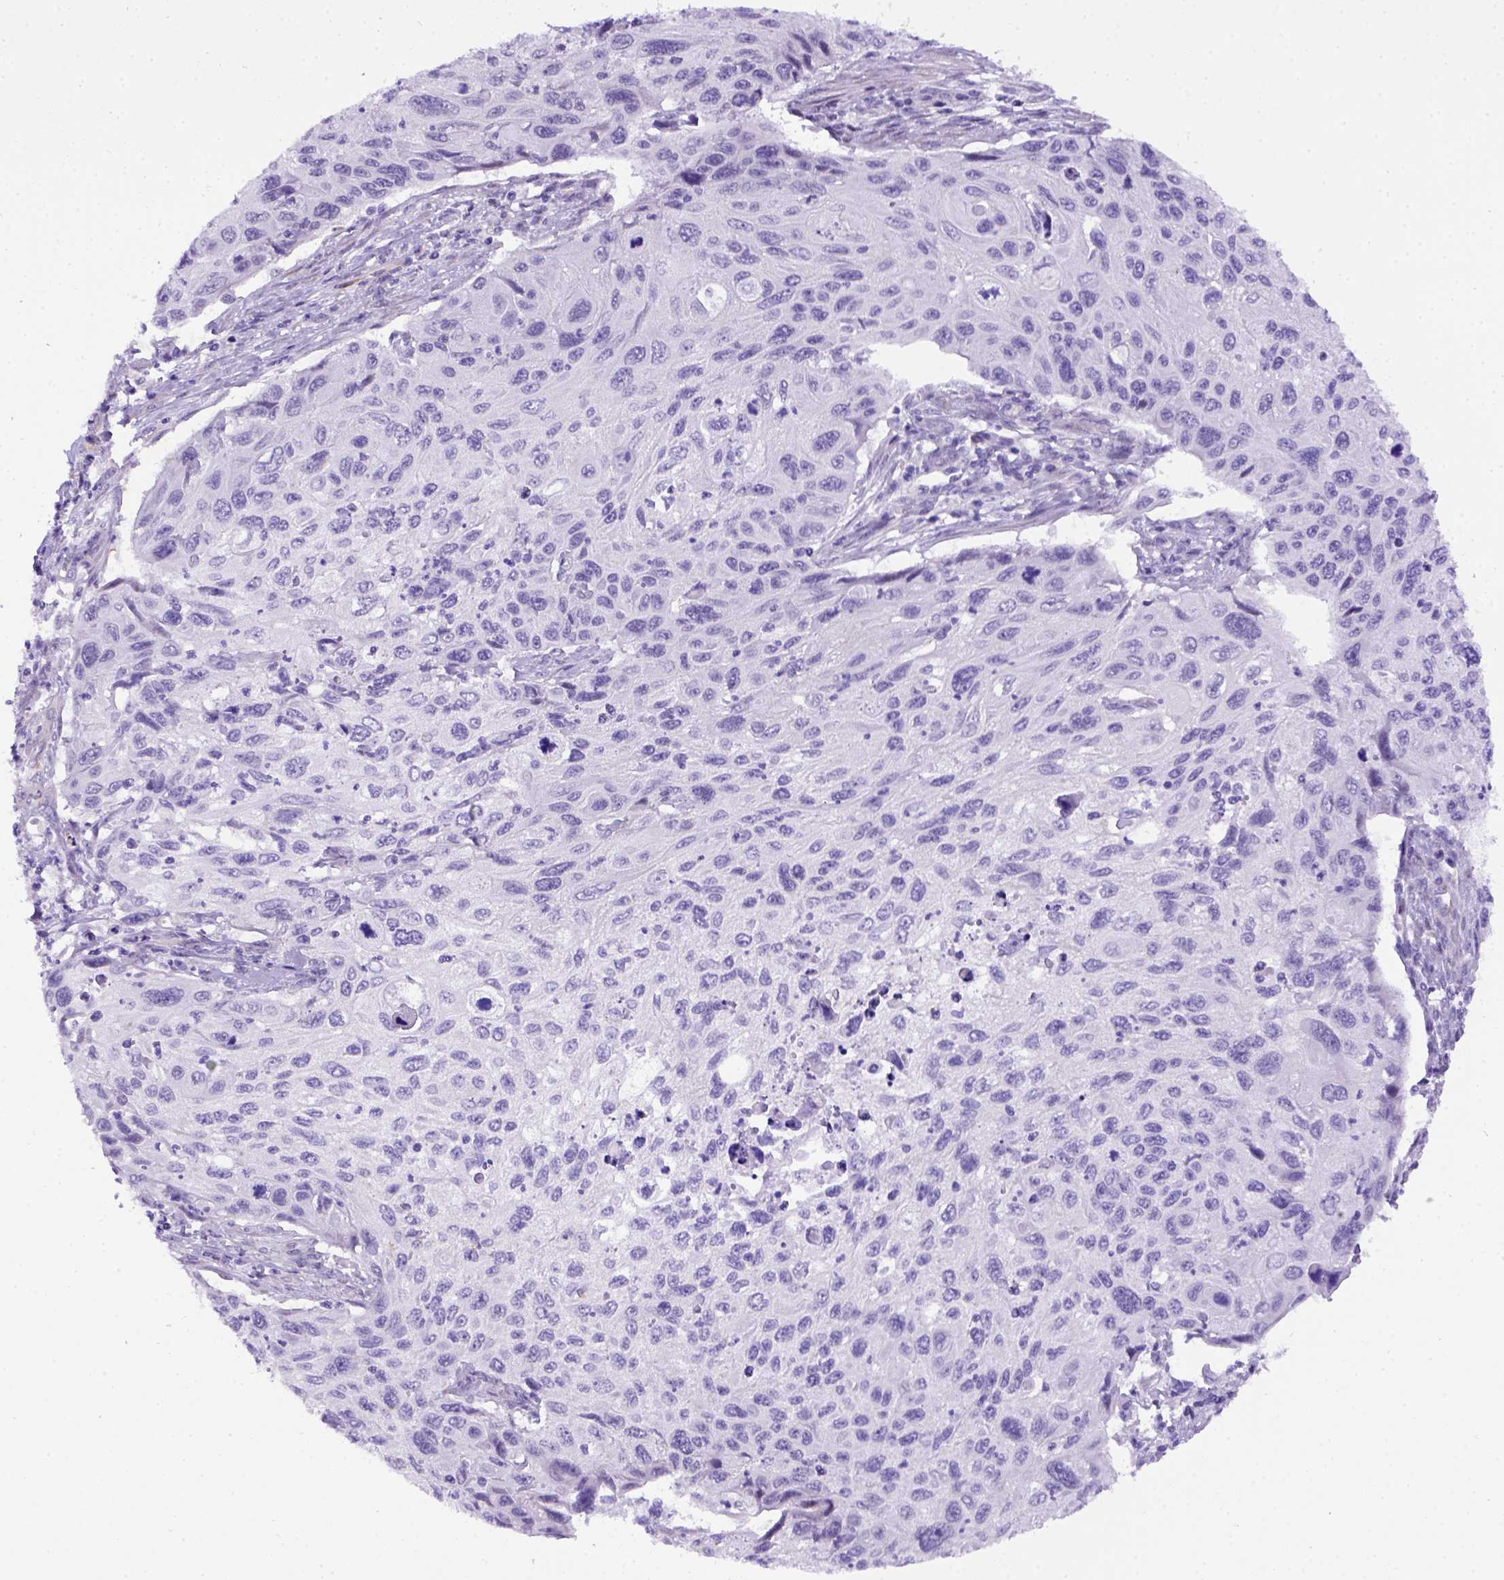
{"staining": {"intensity": "negative", "quantity": "none", "location": "none"}, "tissue": "cervical cancer", "cell_type": "Tumor cells", "image_type": "cancer", "snomed": [{"axis": "morphology", "description": "Squamous cell carcinoma, NOS"}, {"axis": "topography", "description": "Cervix"}], "caption": "This image is of cervical cancer stained with IHC to label a protein in brown with the nuclei are counter-stained blue. There is no expression in tumor cells. Brightfield microscopy of immunohistochemistry (IHC) stained with DAB (brown) and hematoxylin (blue), captured at high magnification.", "gene": "ADAM12", "patient": {"sex": "female", "age": 70}}